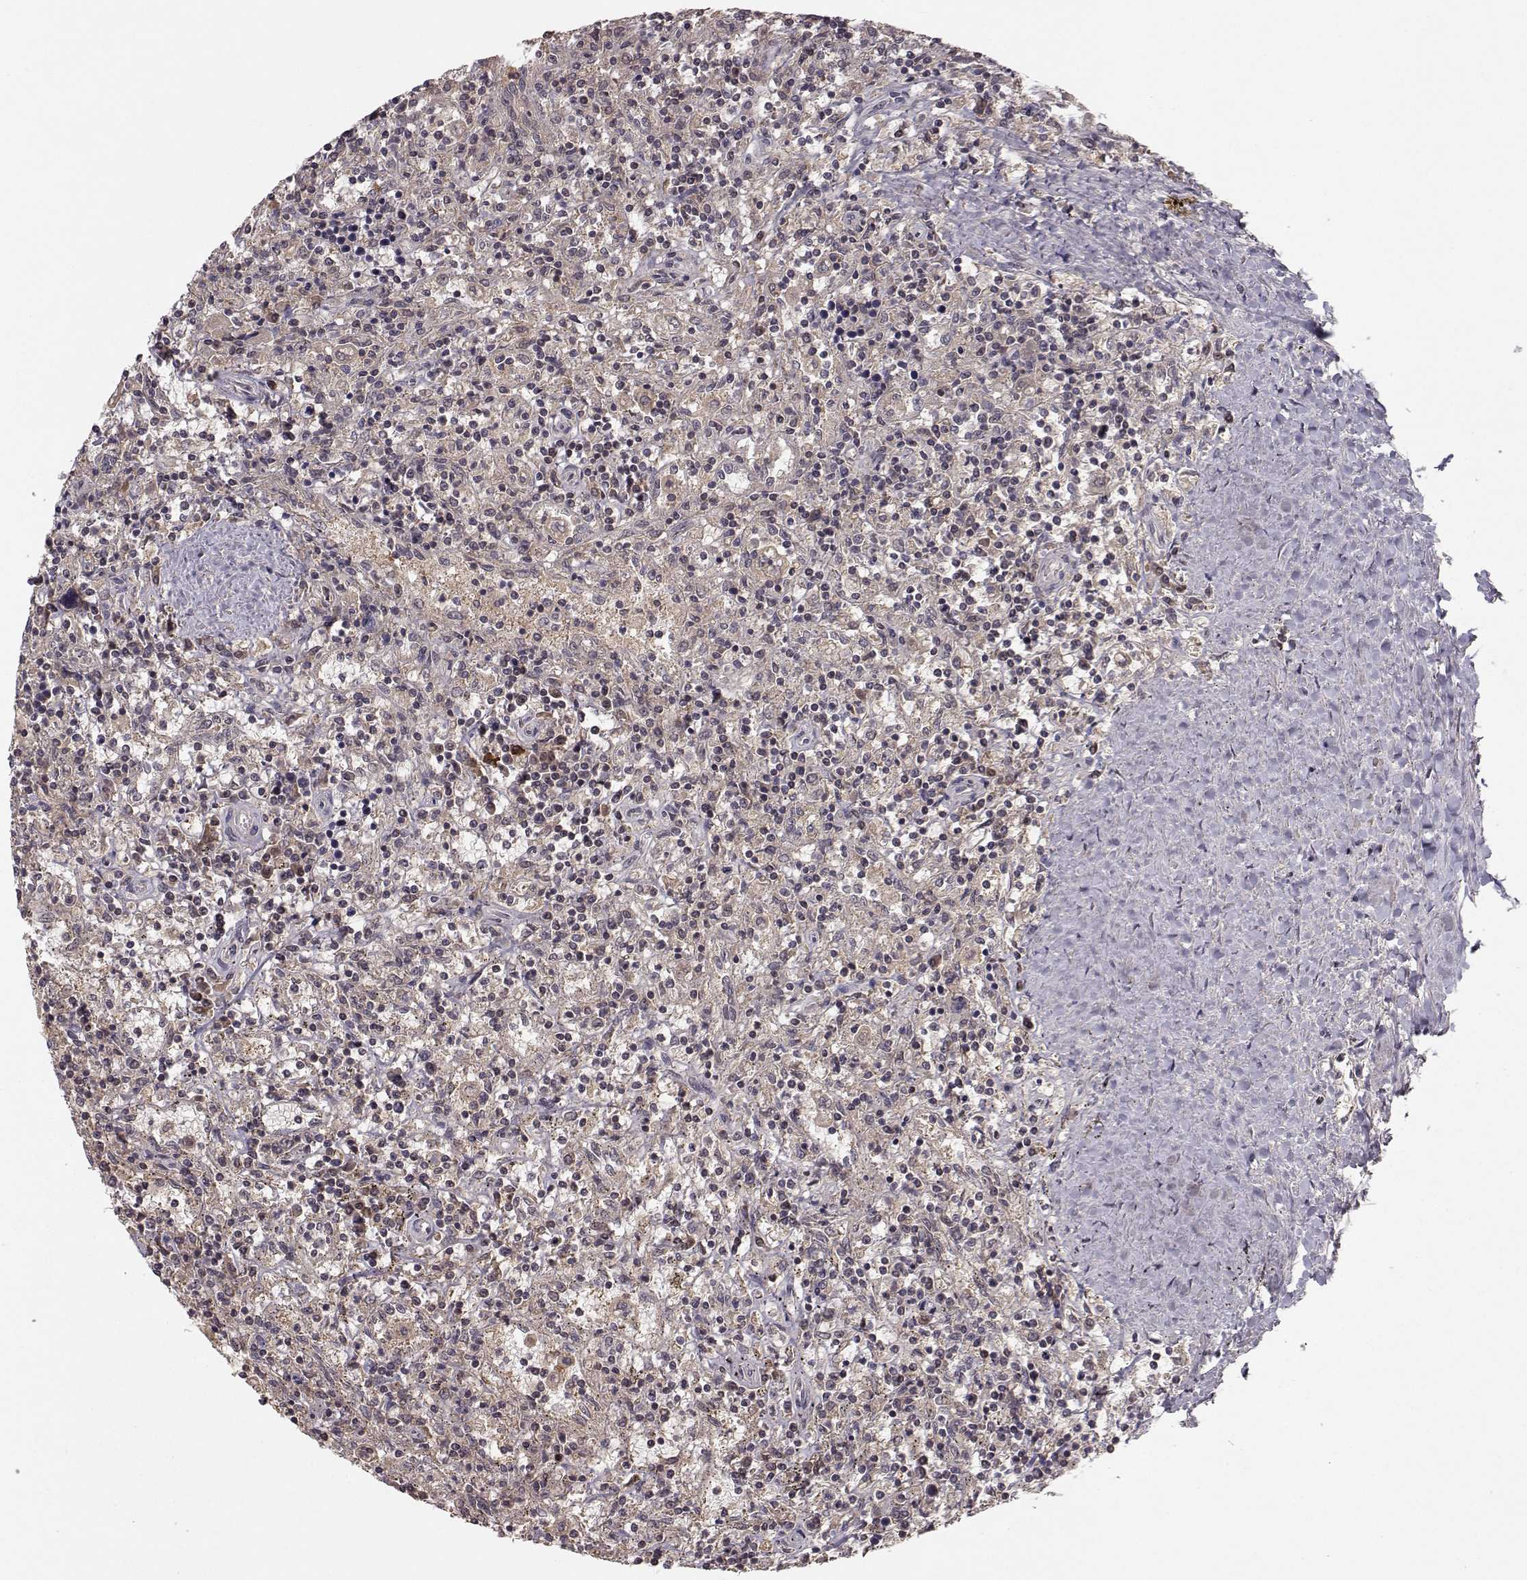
{"staining": {"intensity": "negative", "quantity": "none", "location": "none"}, "tissue": "lymphoma", "cell_type": "Tumor cells", "image_type": "cancer", "snomed": [{"axis": "morphology", "description": "Malignant lymphoma, non-Hodgkin's type, Low grade"}, {"axis": "topography", "description": "Spleen"}], "caption": "Tumor cells show no significant expression in lymphoma.", "gene": "PLEKHG3", "patient": {"sex": "male", "age": 62}}